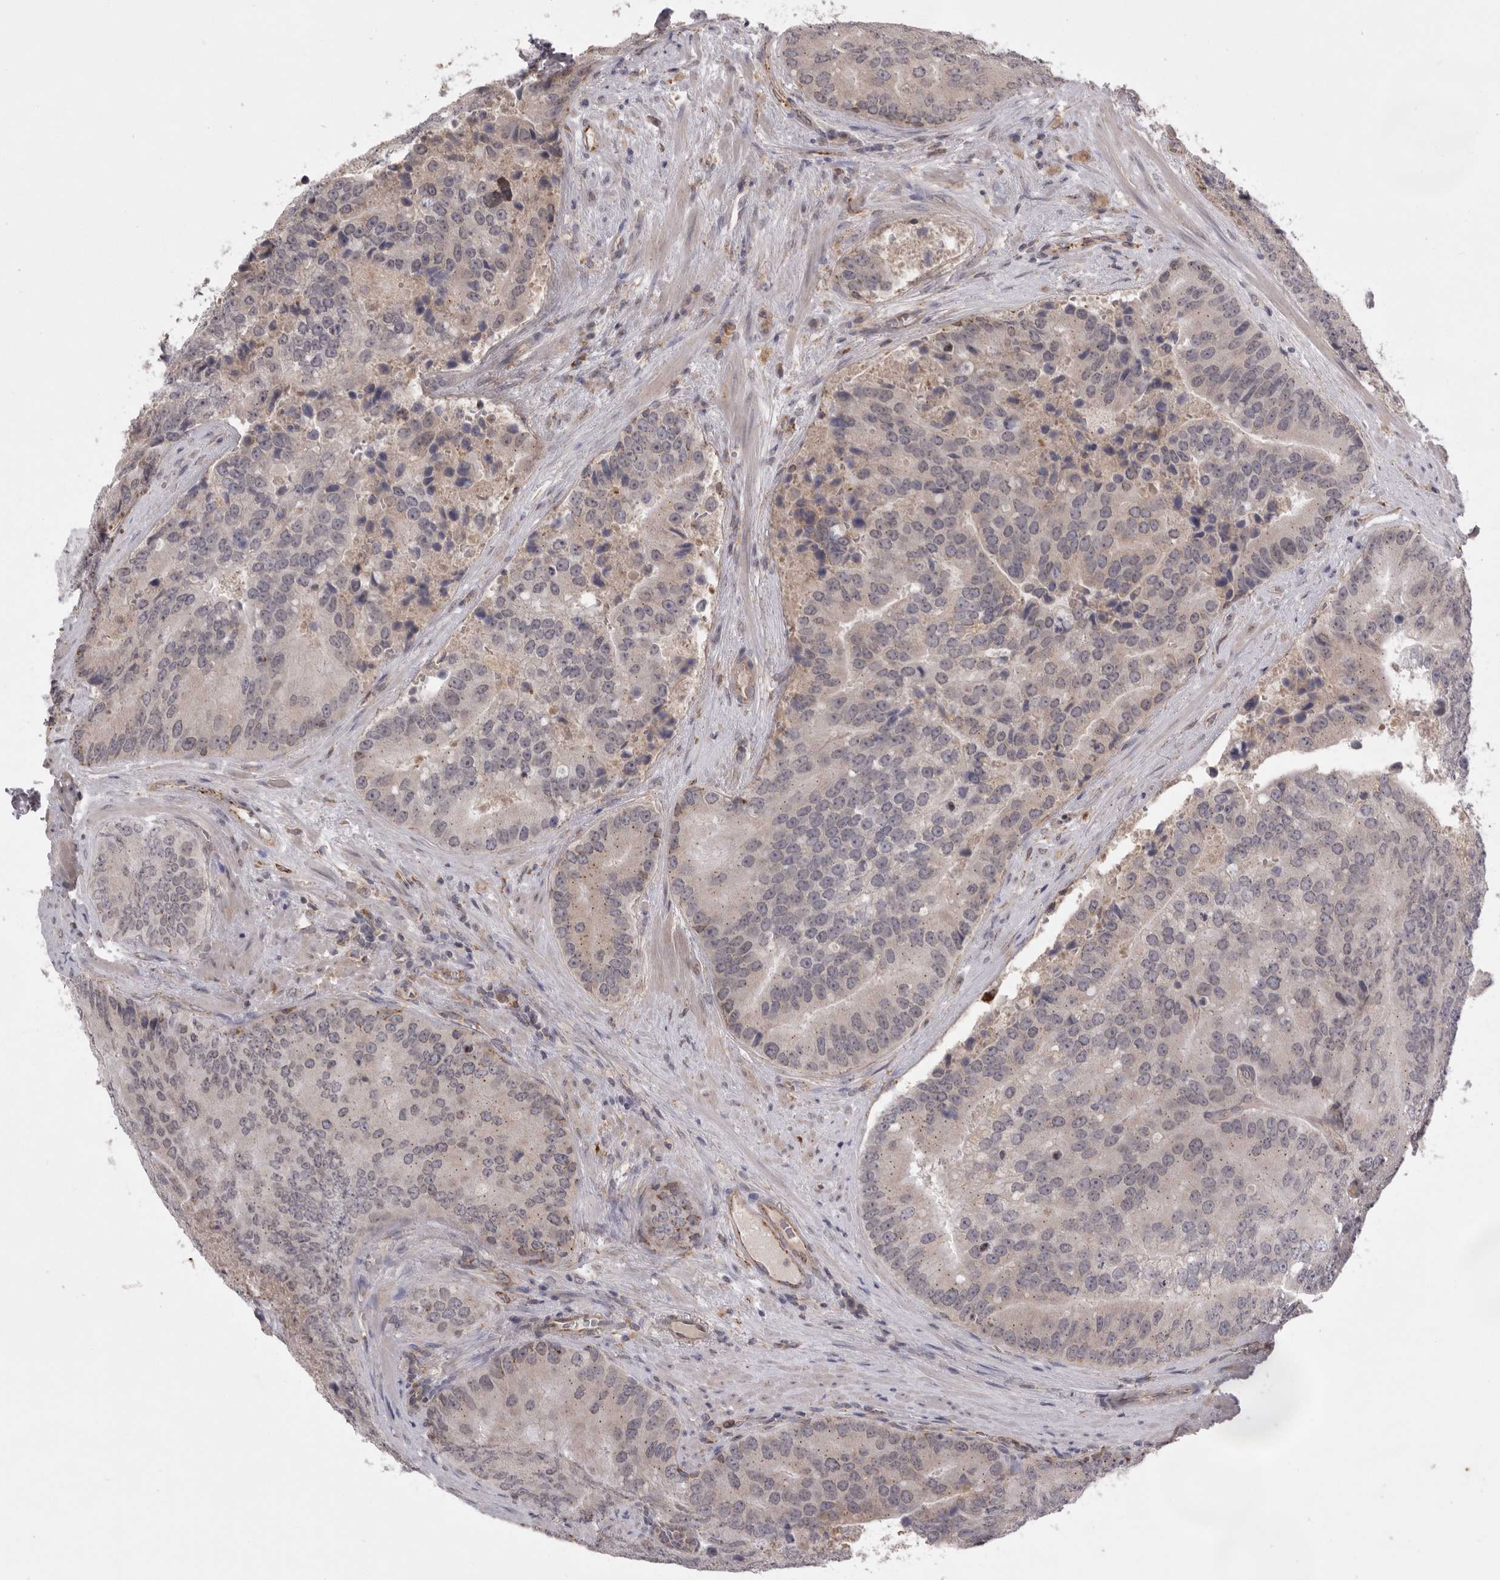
{"staining": {"intensity": "weak", "quantity": "<25%", "location": "cytoplasmic/membranous"}, "tissue": "prostate cancer", "cell_type": "Tumor cells", "image_type": "cancer", "snomed": [{"axis": "morphology", "description": "Adenocarcinoma, High grade"}, {"axis": "topography", "description": "Prostate"}], "caption": "Tumor cells show no significant staining in prostate adenocarcinoma (high-grade). (Stains: DAB immunohistochemistry (IHC) with hematoxylin counter stain, Microscopy: brightfield microscopy at high magnification).", "gene": "TLR3", "patient": {"sex": "male", "age": 70}}